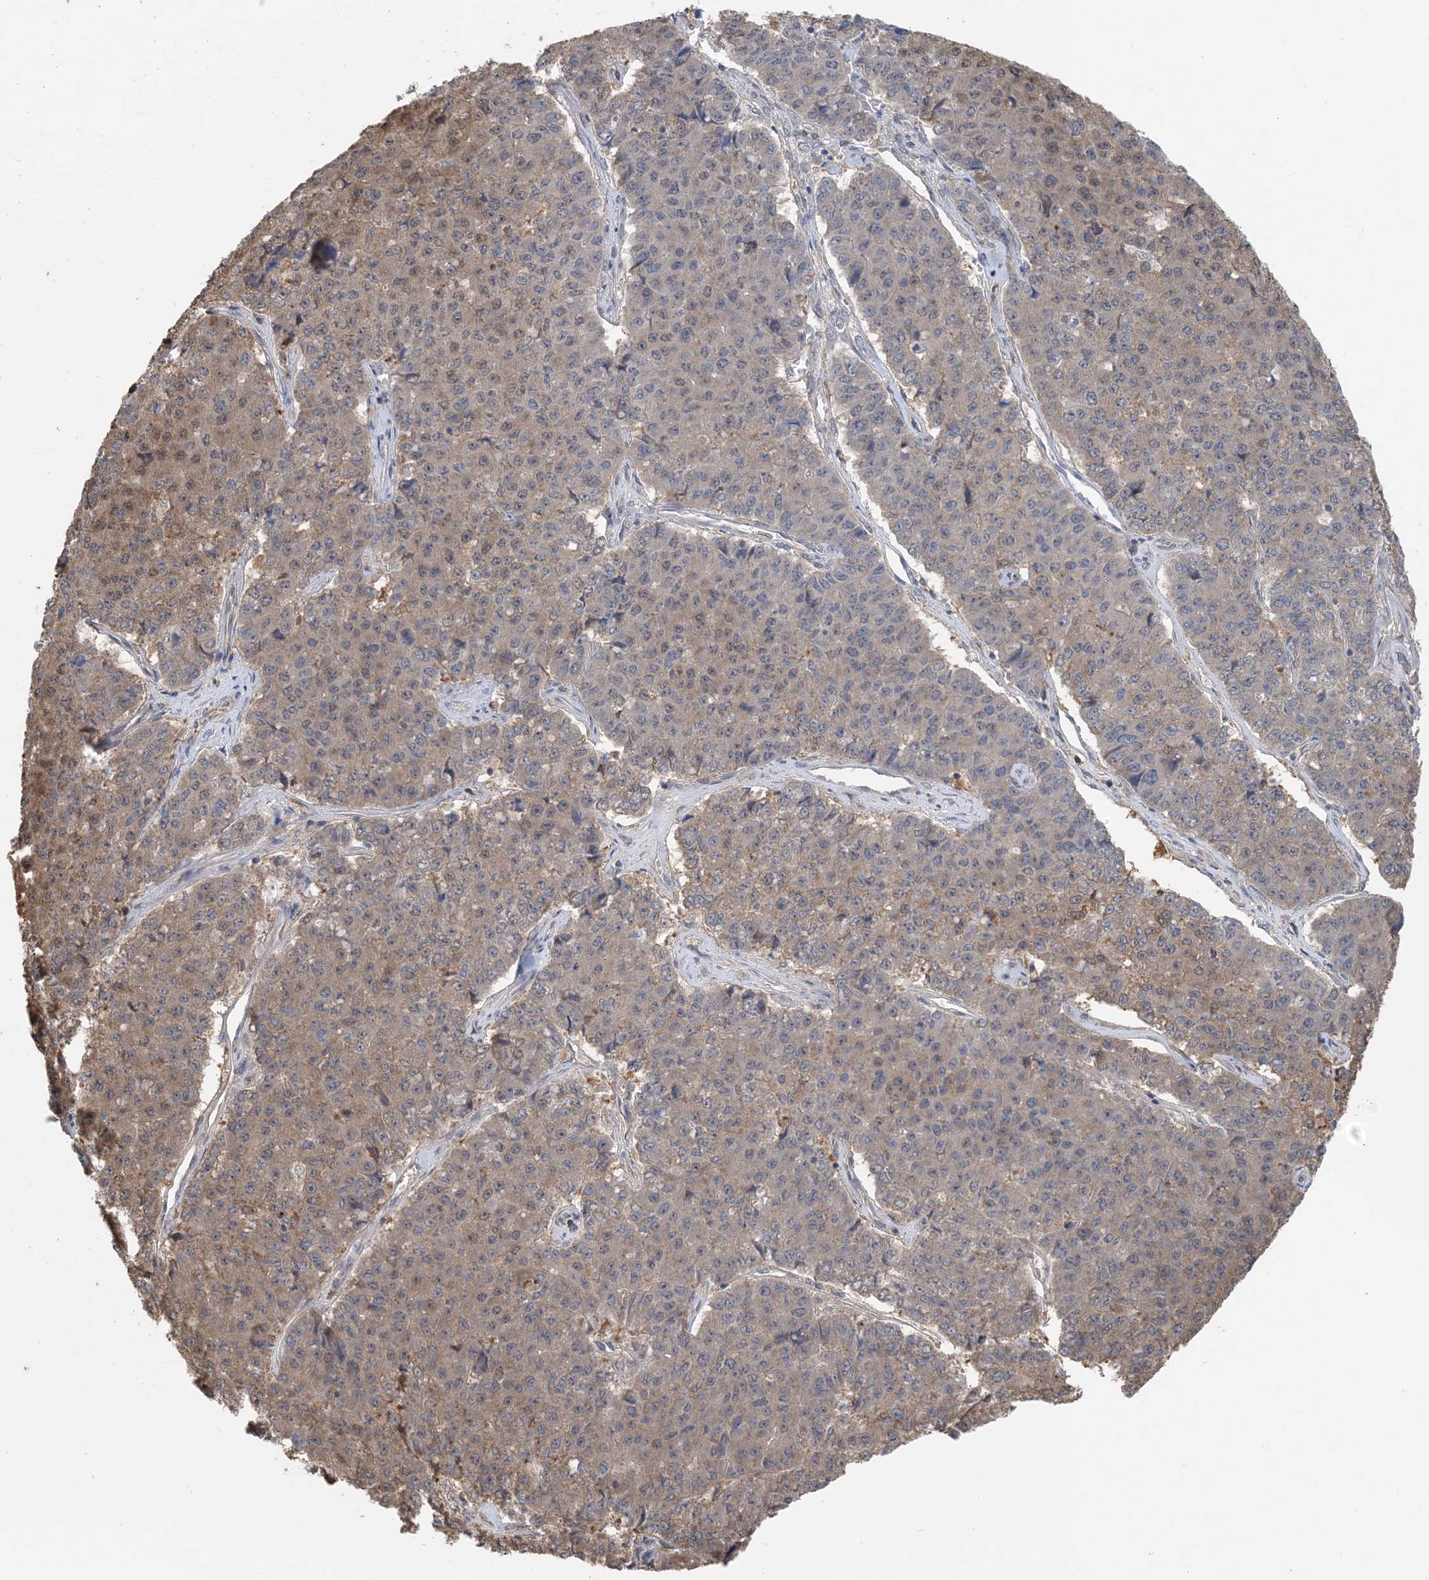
{"staining": {"intensity": "moderate", "quantity": ">75%", "location": "cytoplasmic/membranous,nuclear"}, "tissue": "pancreatic cancer", "cell_type": "Tumor cells", "image_type": "cancer", "snomed": [{"axis": "morphology", "description": "Adenocarcinoma, NOS"}, {"axis": "topography", "description": "Pancreas"}], "caption": "Pancreatic cancer stained with DAB immunohistochemistry (IHC) reveals medium levels of moderate cytoplasmic/membranous and nuclear expression in approximately >75% of tumor cells. The staining is performed using DAB brown chromogen to label protein expression. The nuclei are counter-stained blue using hematoxylin.", "gene": "HIKESHI", "patient": {"sex": "male", "age": 50}}